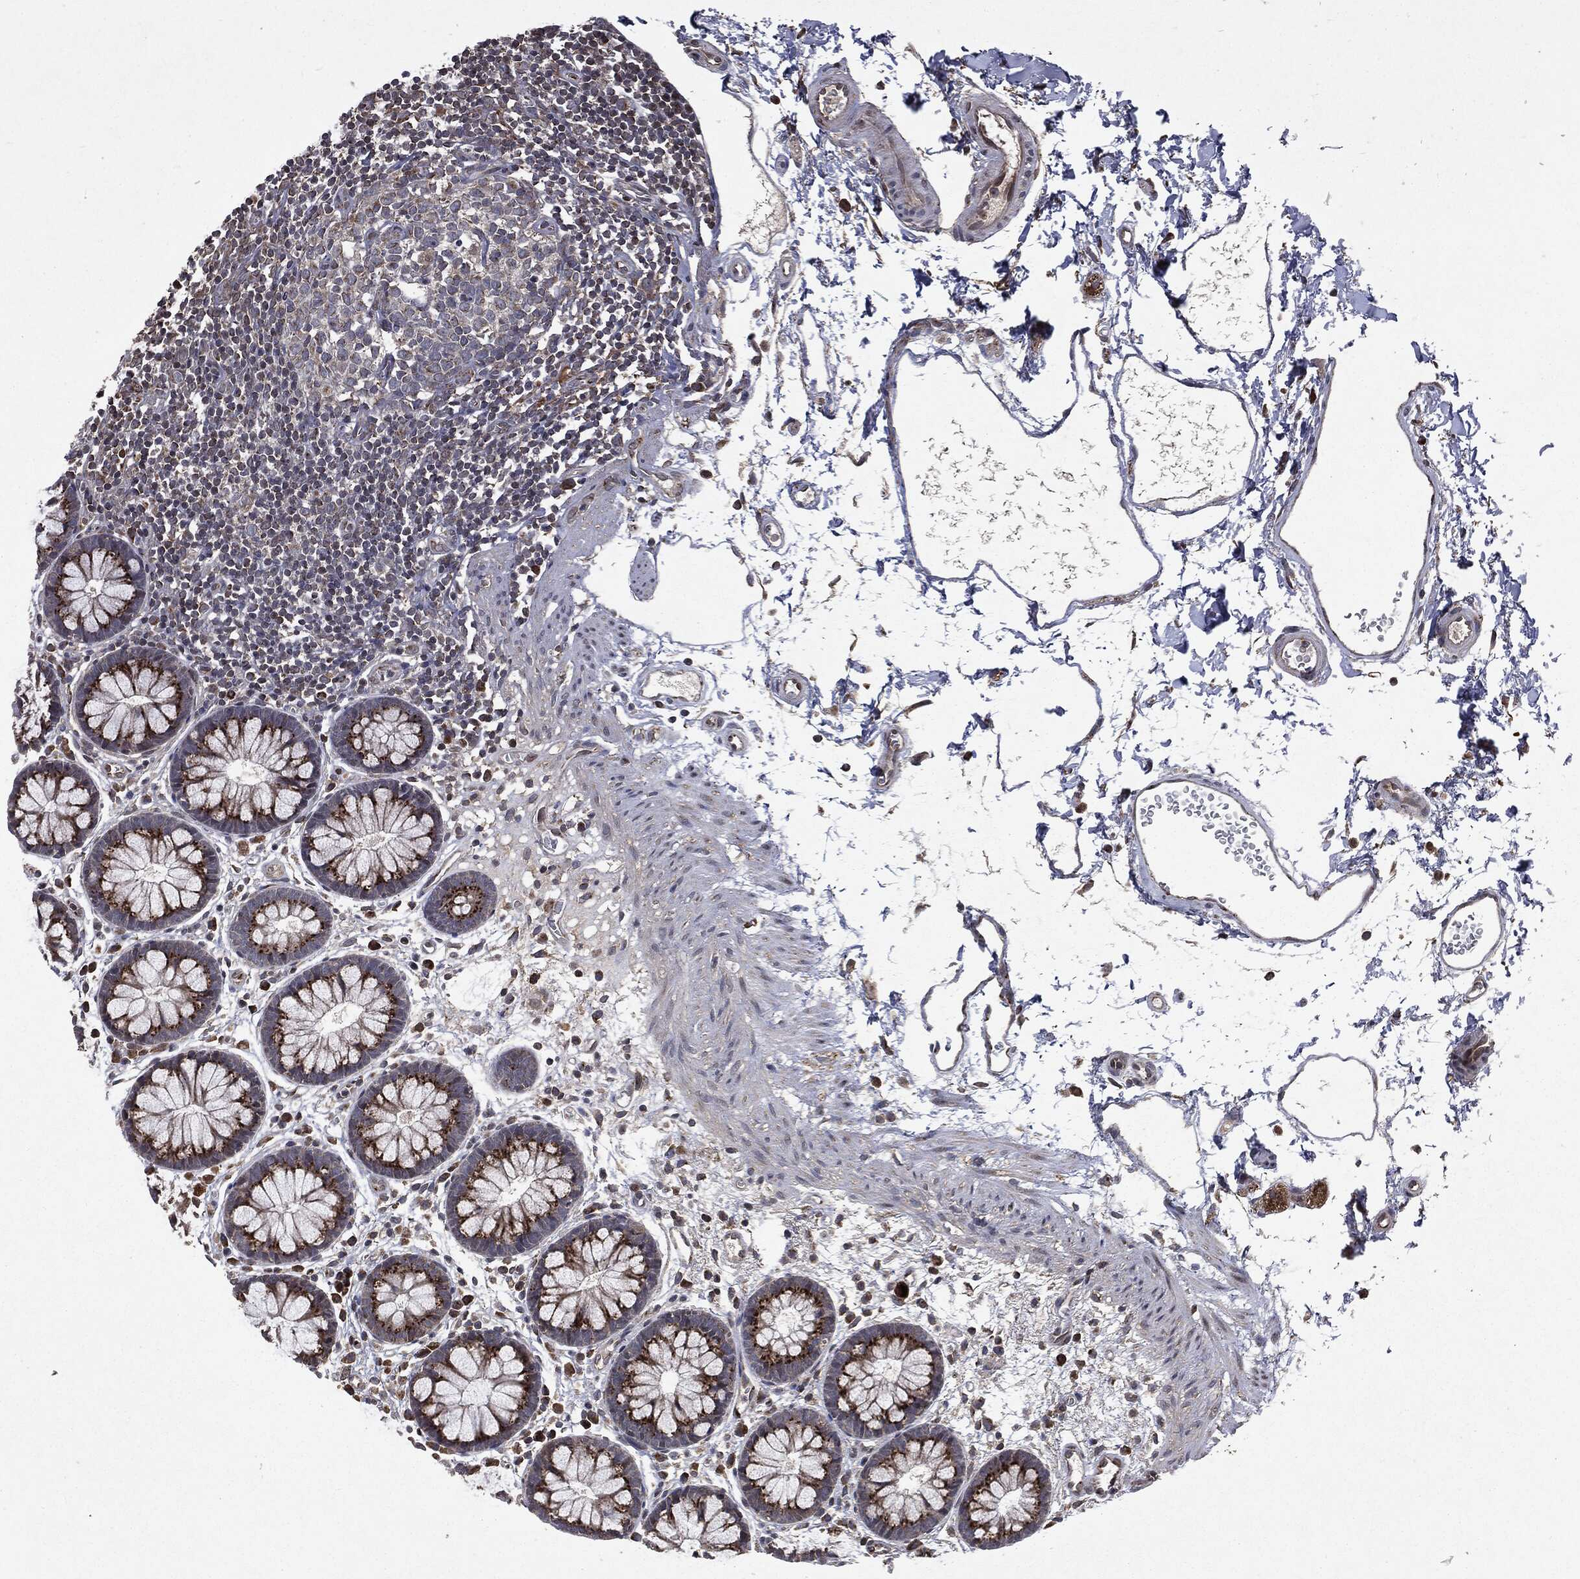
{"staining": {"intensity": "strong", "quantity": ">75%", "location": "cytoplasmic/membranous"}, "tissue": "colon", "cell_type": "Endothelial cells", "image_type": "normal", "snomed": [{"axis": "morphology", "description": "Normal tissue, NOS"}, {"axis": "topography", "description": "Colon"}], "caption": "The histopathology image shows staining of normal colon, revealing strong cytoplasmic/membranous protein positivity (brown color) within endothelial cells. Nuclei are stained in blue.", "gene": "PLPPR2", "patient": {"sex": "male", "age": 76}}